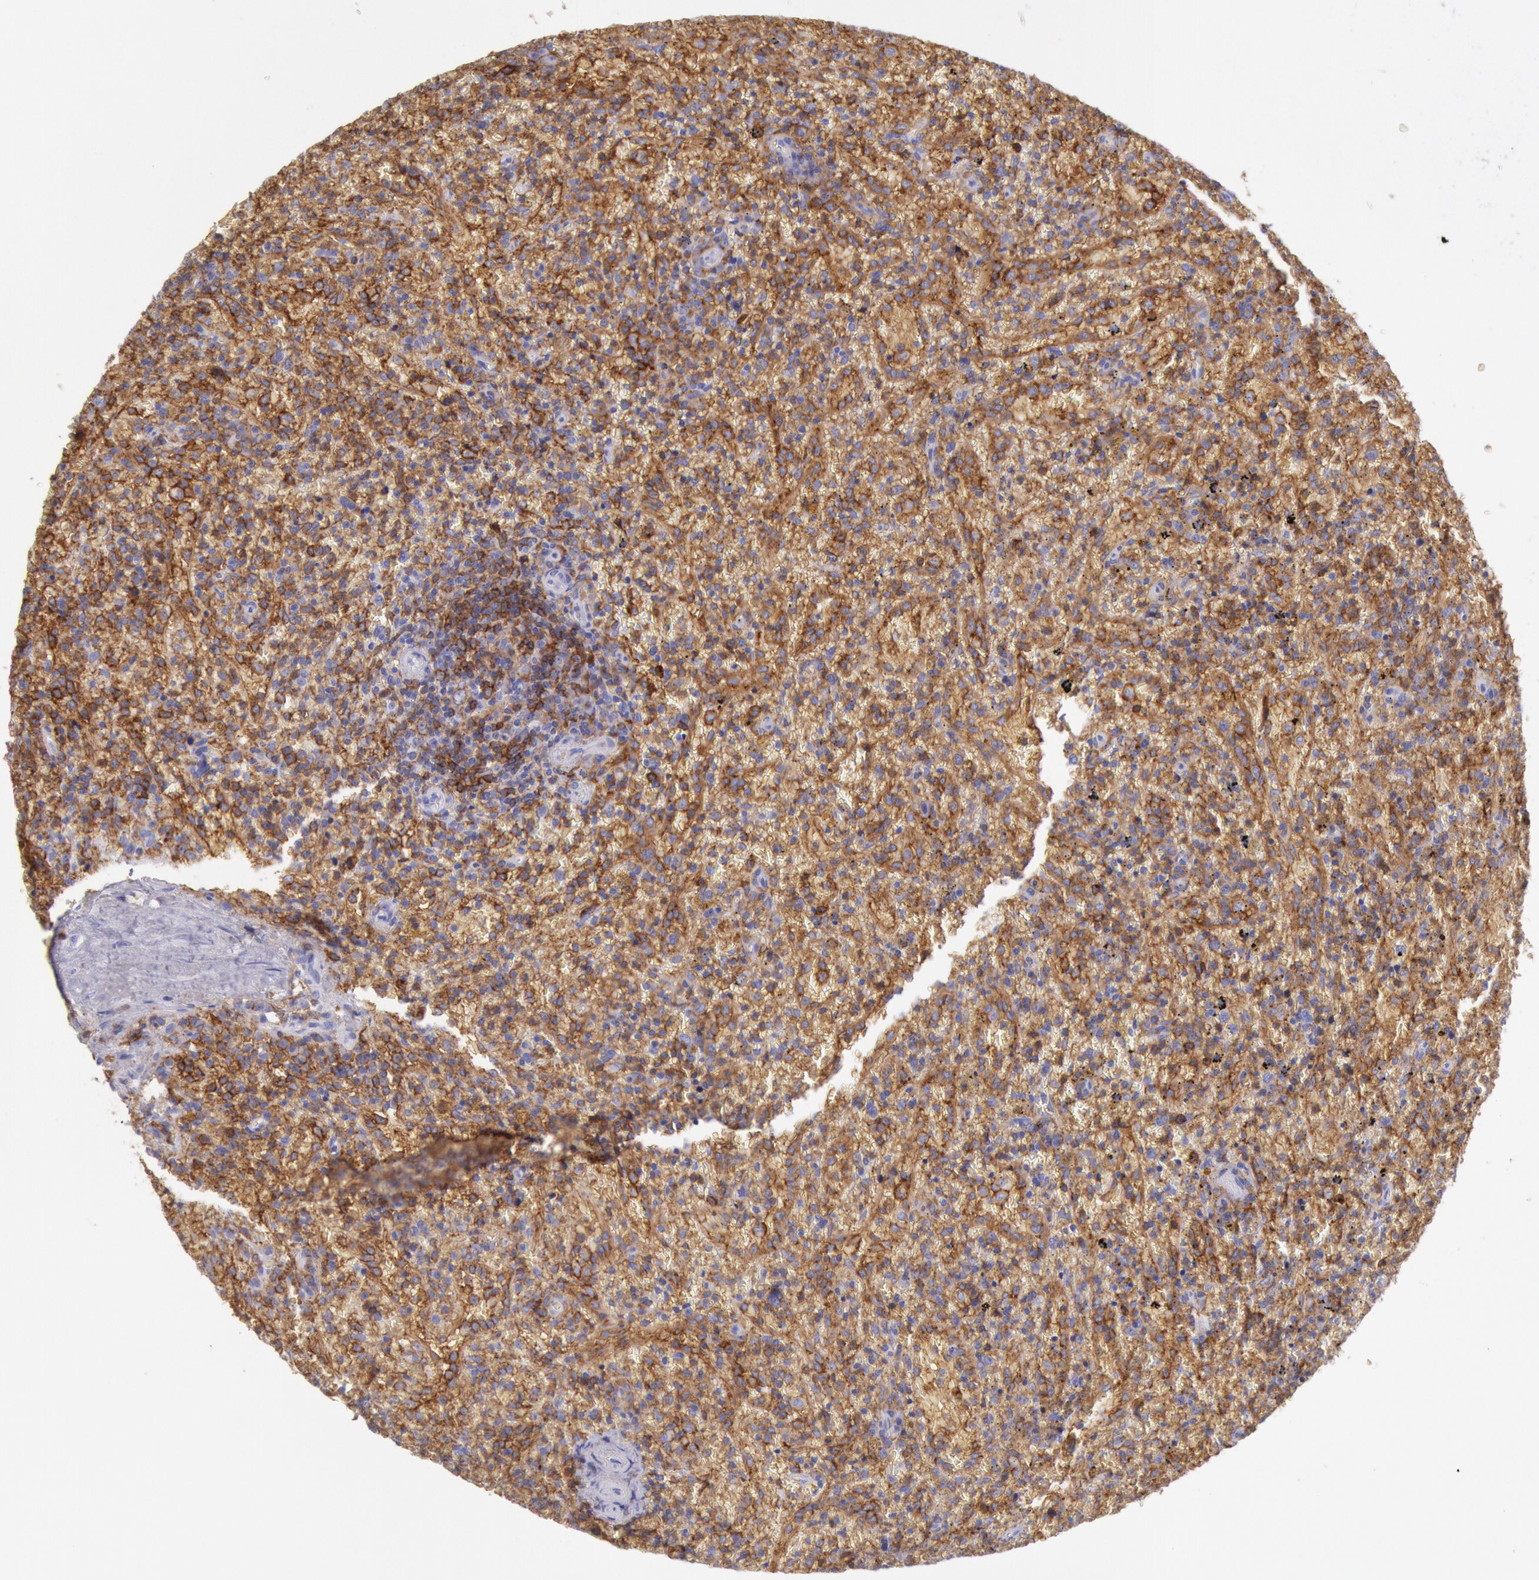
{"staining": {"intensity": "moderate", "quantity": ">75%", "location": "cytoplasmic/membranous"}, "tissue": "lymphoma", "cell_type": "Tumor cells", "image_type": "cancer", "snomed": [{"axis": "morphology", "description": "Malignant lymphoma, non-Hodgkin's type, High grade"}, {"axis": "topography", "description": "Spleen"}, {"axis": "topography", "description": "Lymph node"}], "caption": "Lymphoma tissue reveals moderate cytoplasmic/membranous positivity in about >75% of tumor cells", "gene": "LYN", "patient": {"sex": "female", "age": 70}}